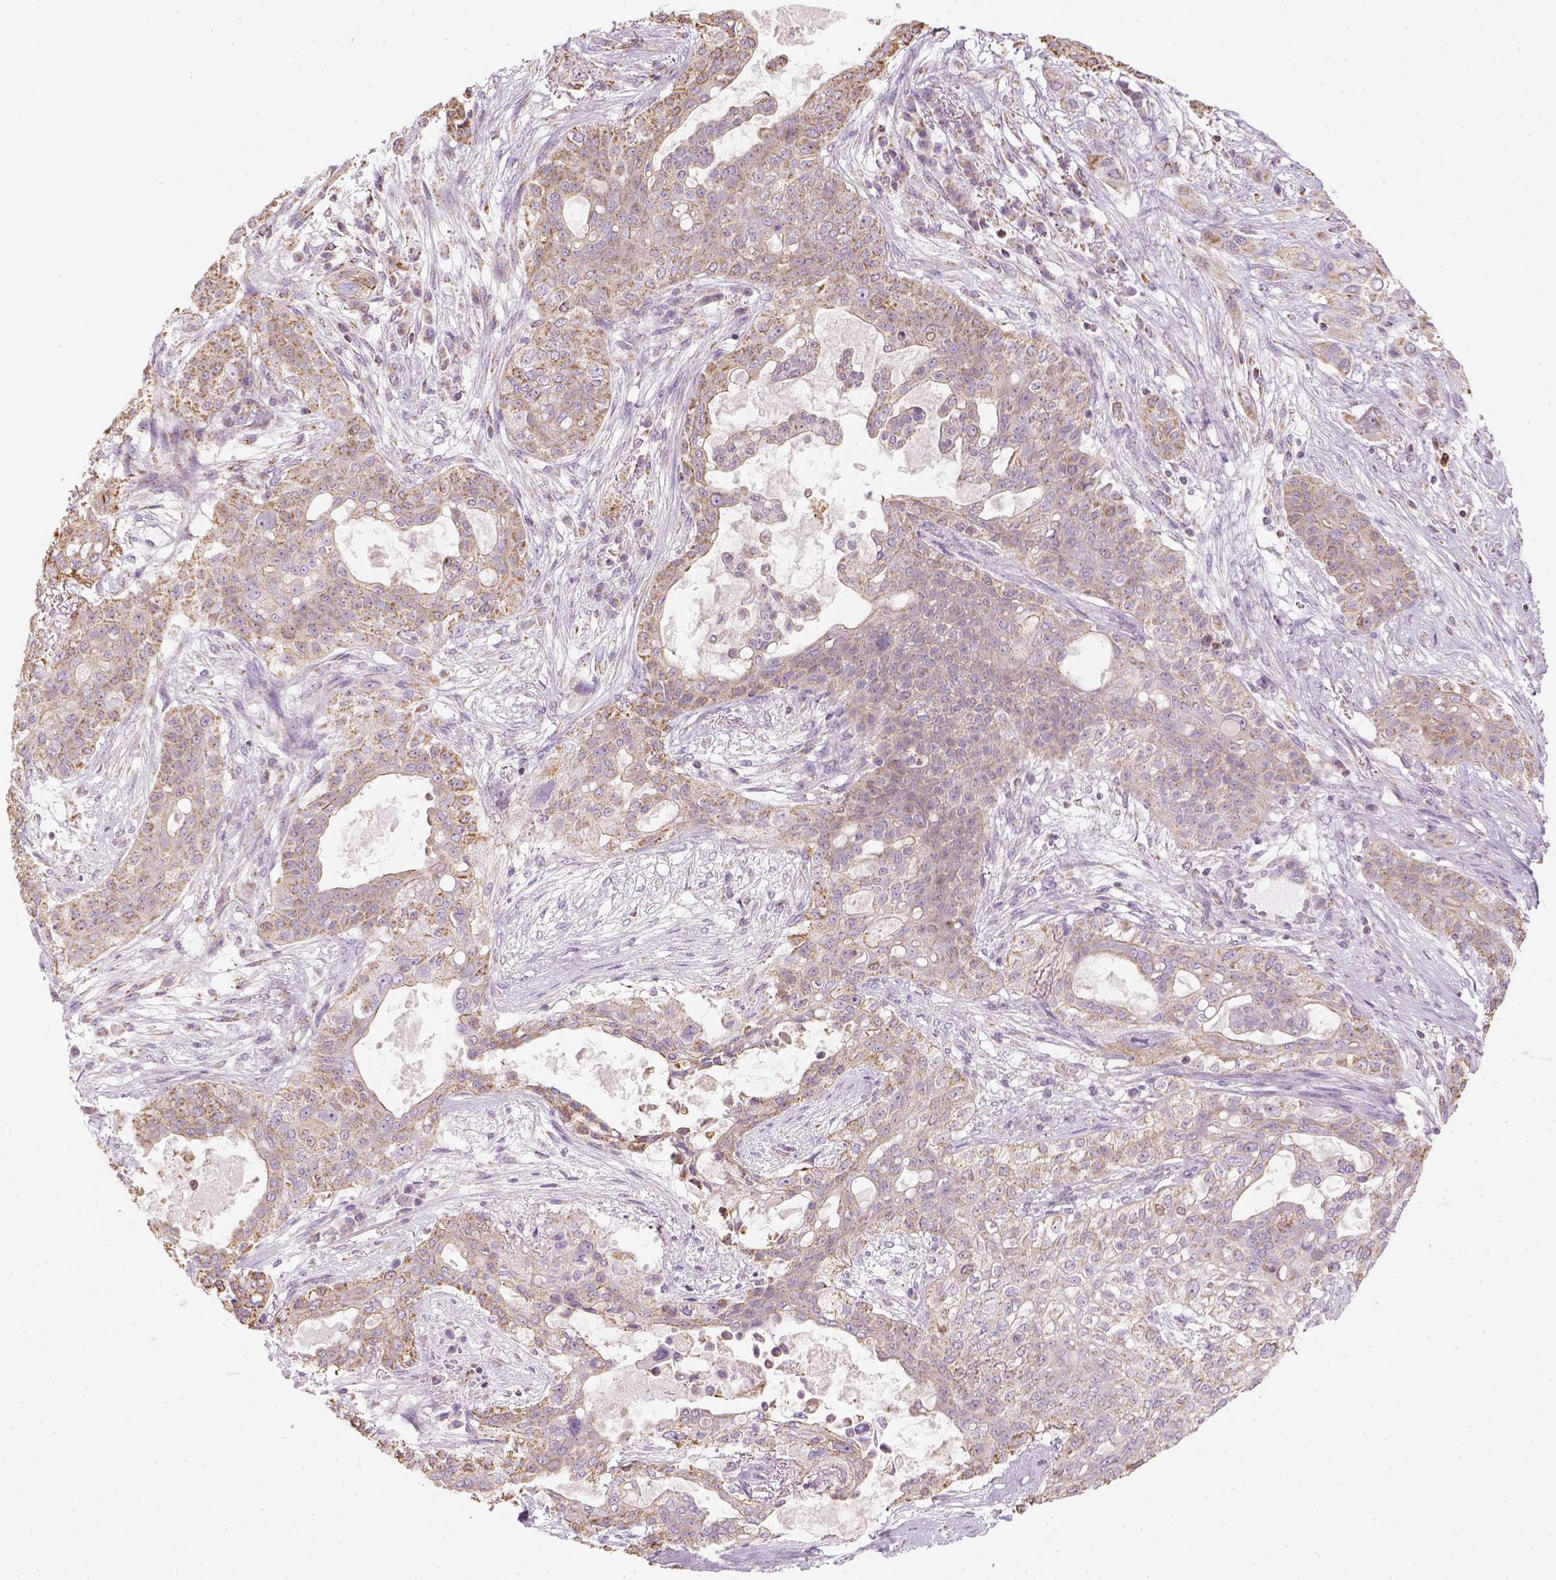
{"staining": {"intensity": "moderate", "quantity": ">75%", "location": "cytoplasmic/membranous"}, "tissue": "lung cancer", "cell_type": "Tumor cells", "image_type": "cancer", "snomed": [{"axis": "morphology", "description": "Squamous cell carcinoma, NOS"}, {"axis": "topography", "description": "Lung"}], "caption": "DAB (3,3'-diaminobenzidine) immunohistochemical staining of lung cancer (squamous cell carcinoma) reveals moderate cytoplasmic/membranous protein expression in approximately >75% of tumor cells. (Stains: DAB in brown, nuclei in blue, Microscopy: brightfield microscopy at high magnification).", "gene": "LCA5", "patient": {"sex": "female", "age": 70}}